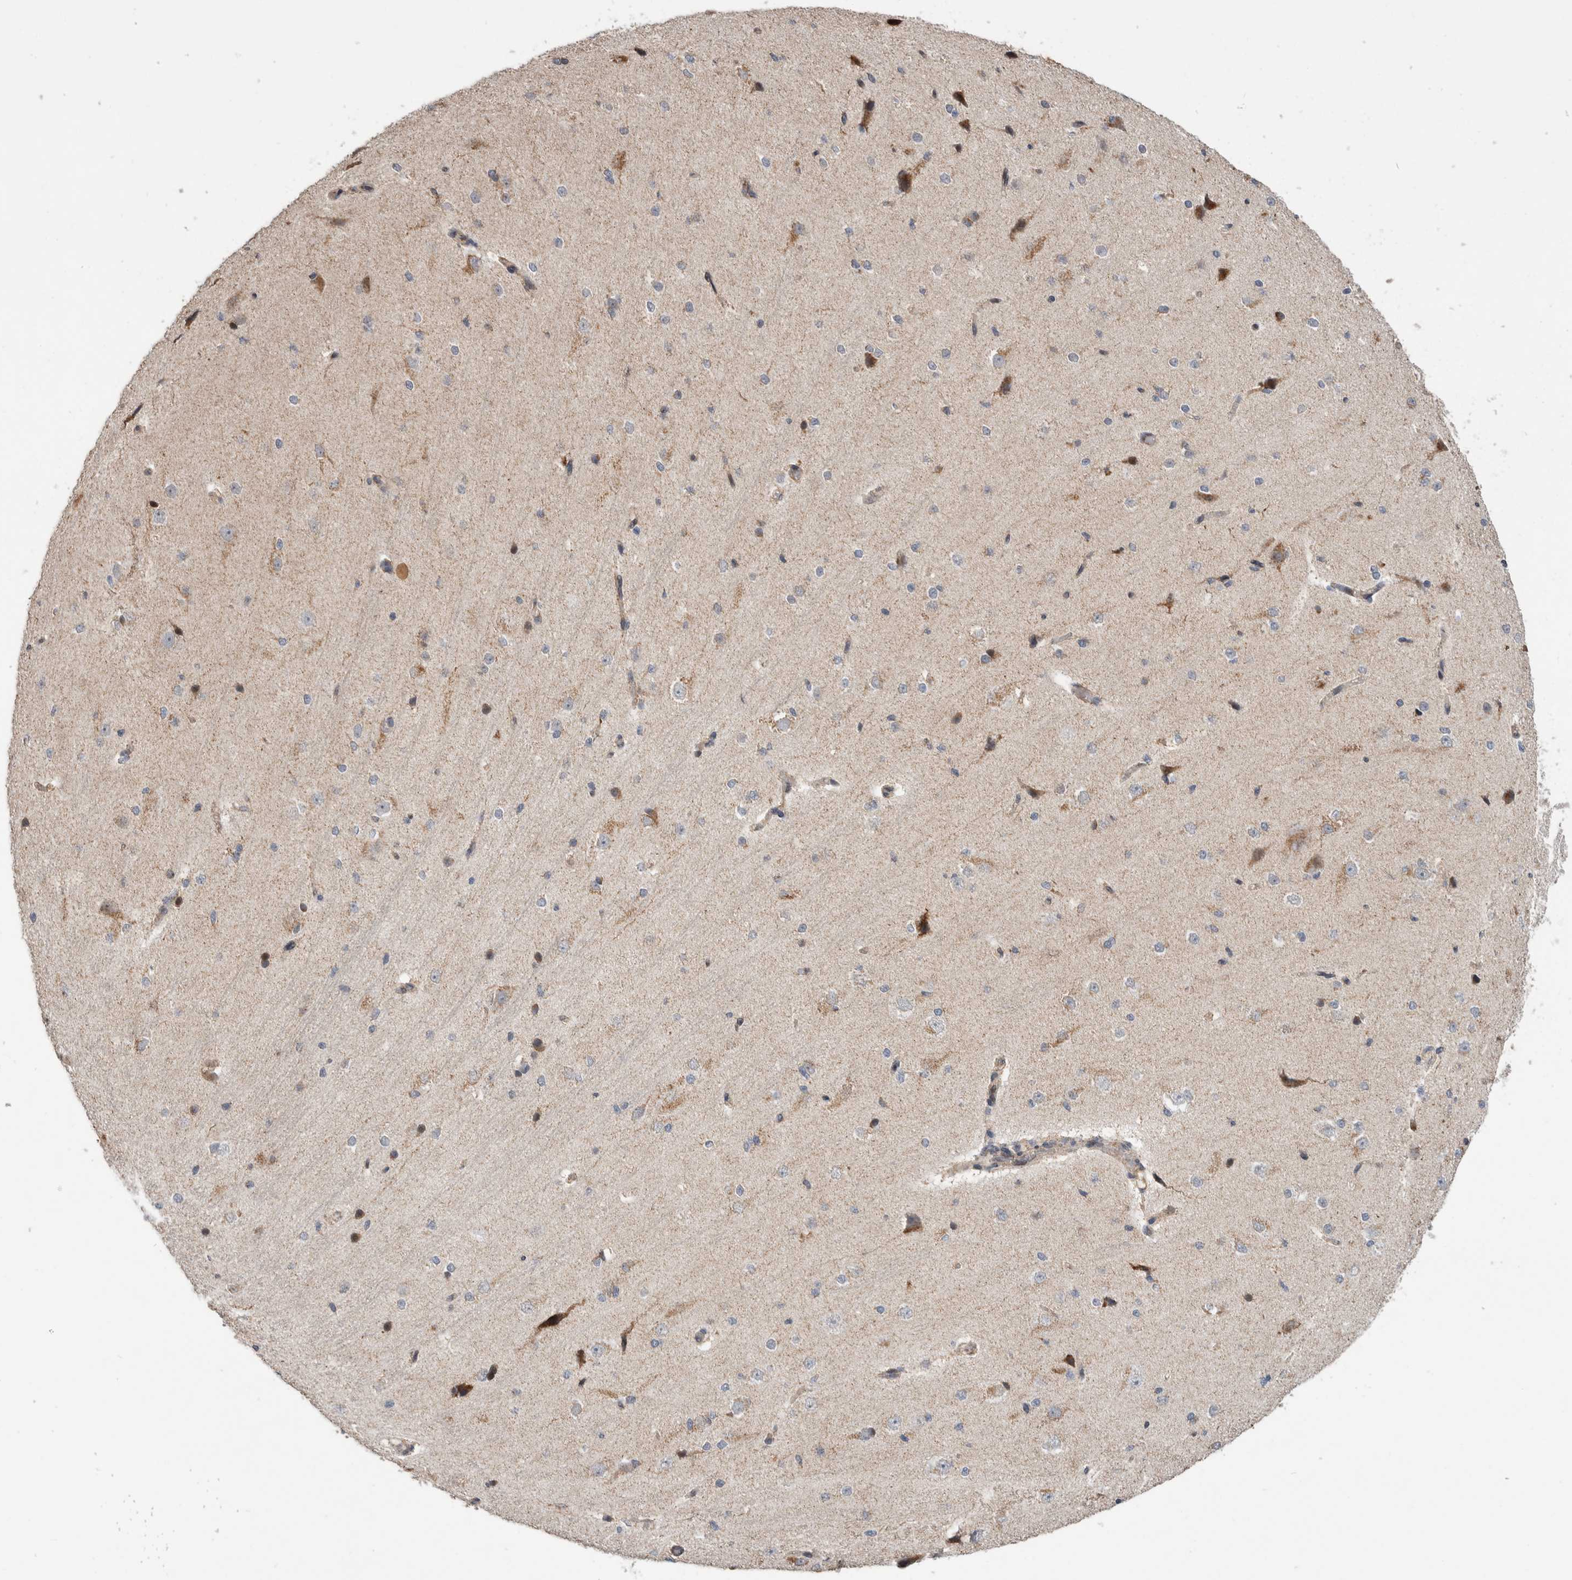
{"staining": {"intensity": "weak", "quantity": ">75%", "location": "cytoplasmic/membranous"}, "tissue": "cerebral cortex", "cell_type": "Endothelial cells", "image_type": "normal", "snomed": [{"axis": "morphology", "description": "Normal tissue, NOS"}, {"axis": "morphology", "description": "Developmental malformation"}, {"axis": "topography", "description": "Cerebral cortex"}], "caption": "Human cerebral cortex stained with a brown dye displays weak cytoplasmic/membranous positive staining in about >75% of endothelial cells.", "gene": "MRPL37", "patient": {"sex": "female", "age": 30}}